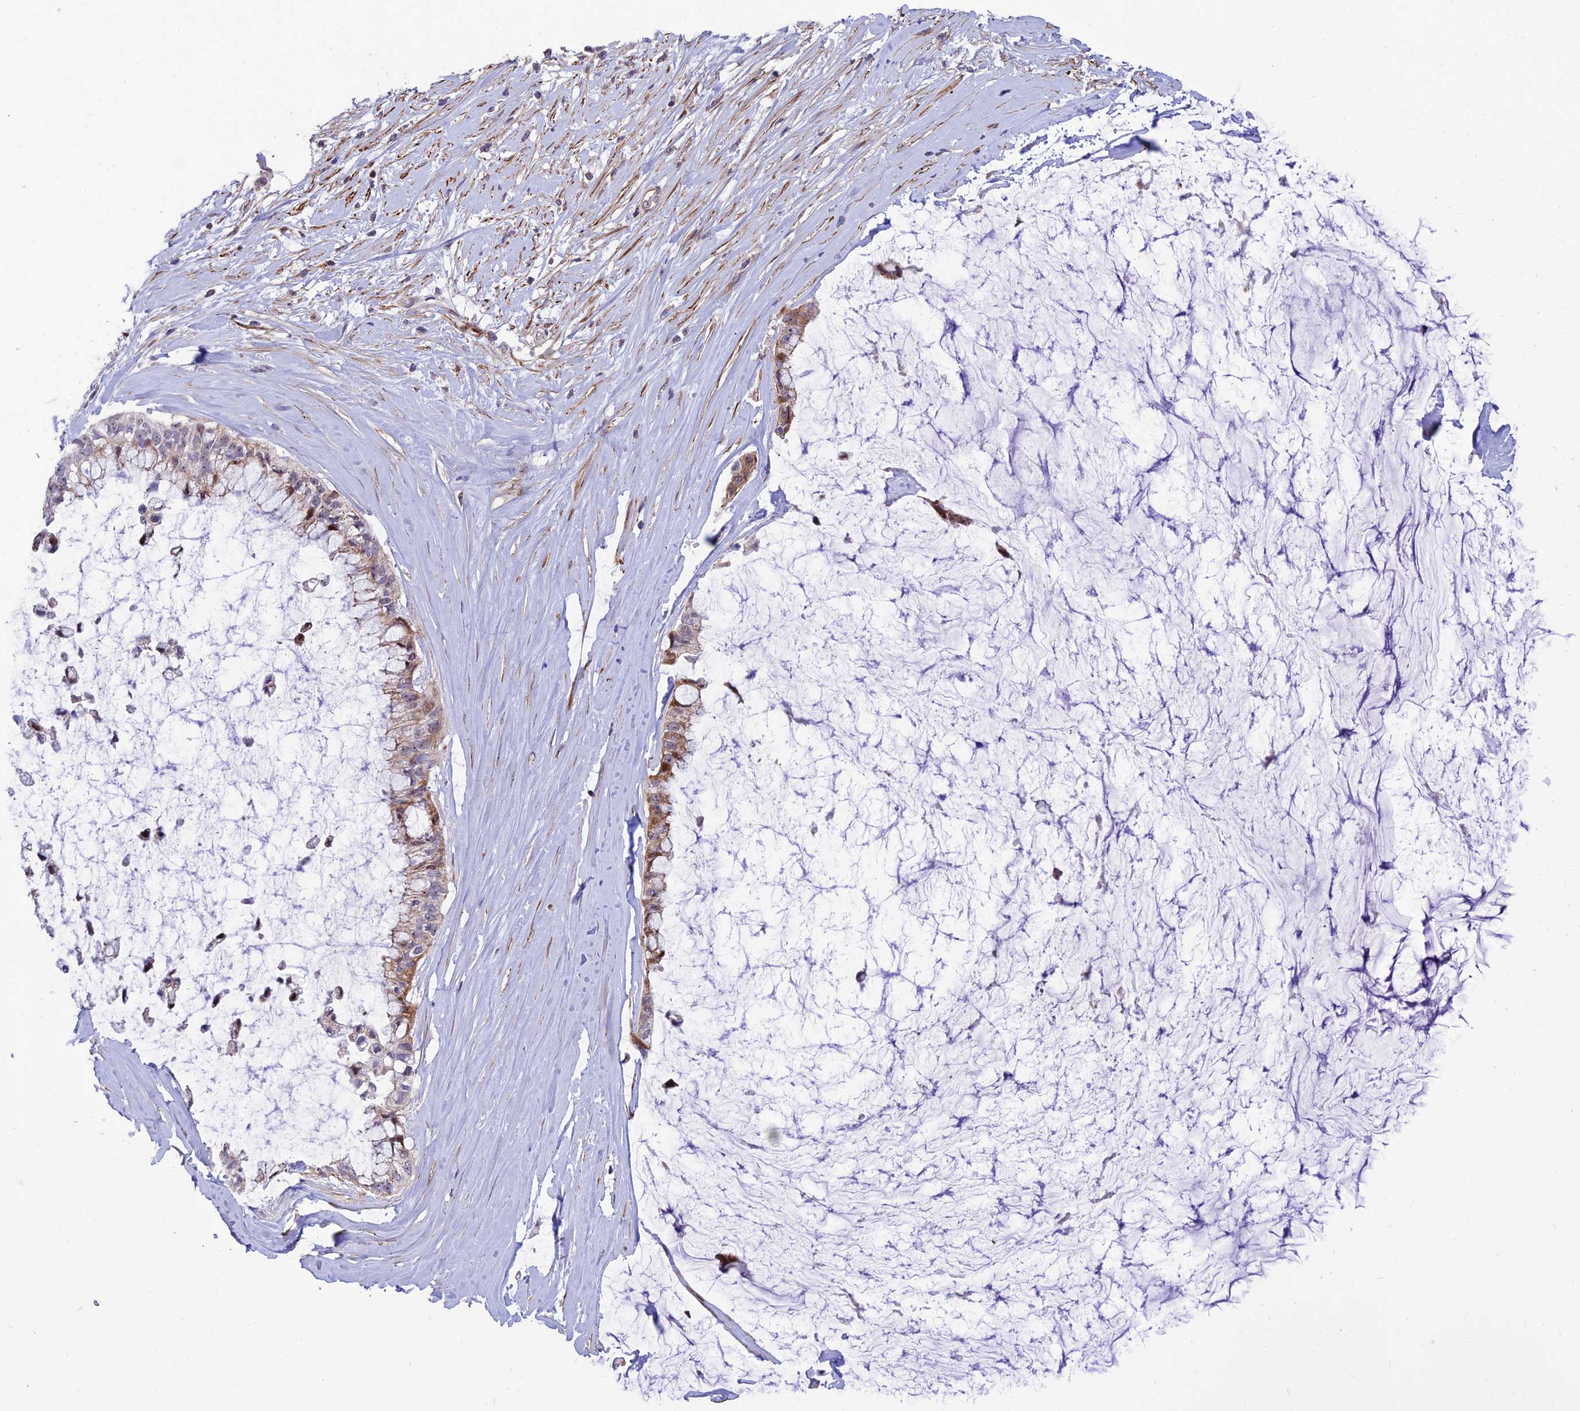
{"staining": {"intensity": "moderate", "quantity": ">75%", "location": "cytoplasmic/membranous"}, "tissue": "ovarian cancer", "cell_type": "Tumor cells", "image_type": "cancer", "snomed": [{"axis": "morphology", "description": "Cystadenocarcinoma, mucinous, NOS"}, {"axis": "topography", "description": "Ovary"}], "caption": "Mucinous cystadenocarcinoma (ovarian) stained with a protein marker reveals moderate staining in tumor cells.", "gene": "KBTBD7", "patient": {"sex": "female", "age": 39}}